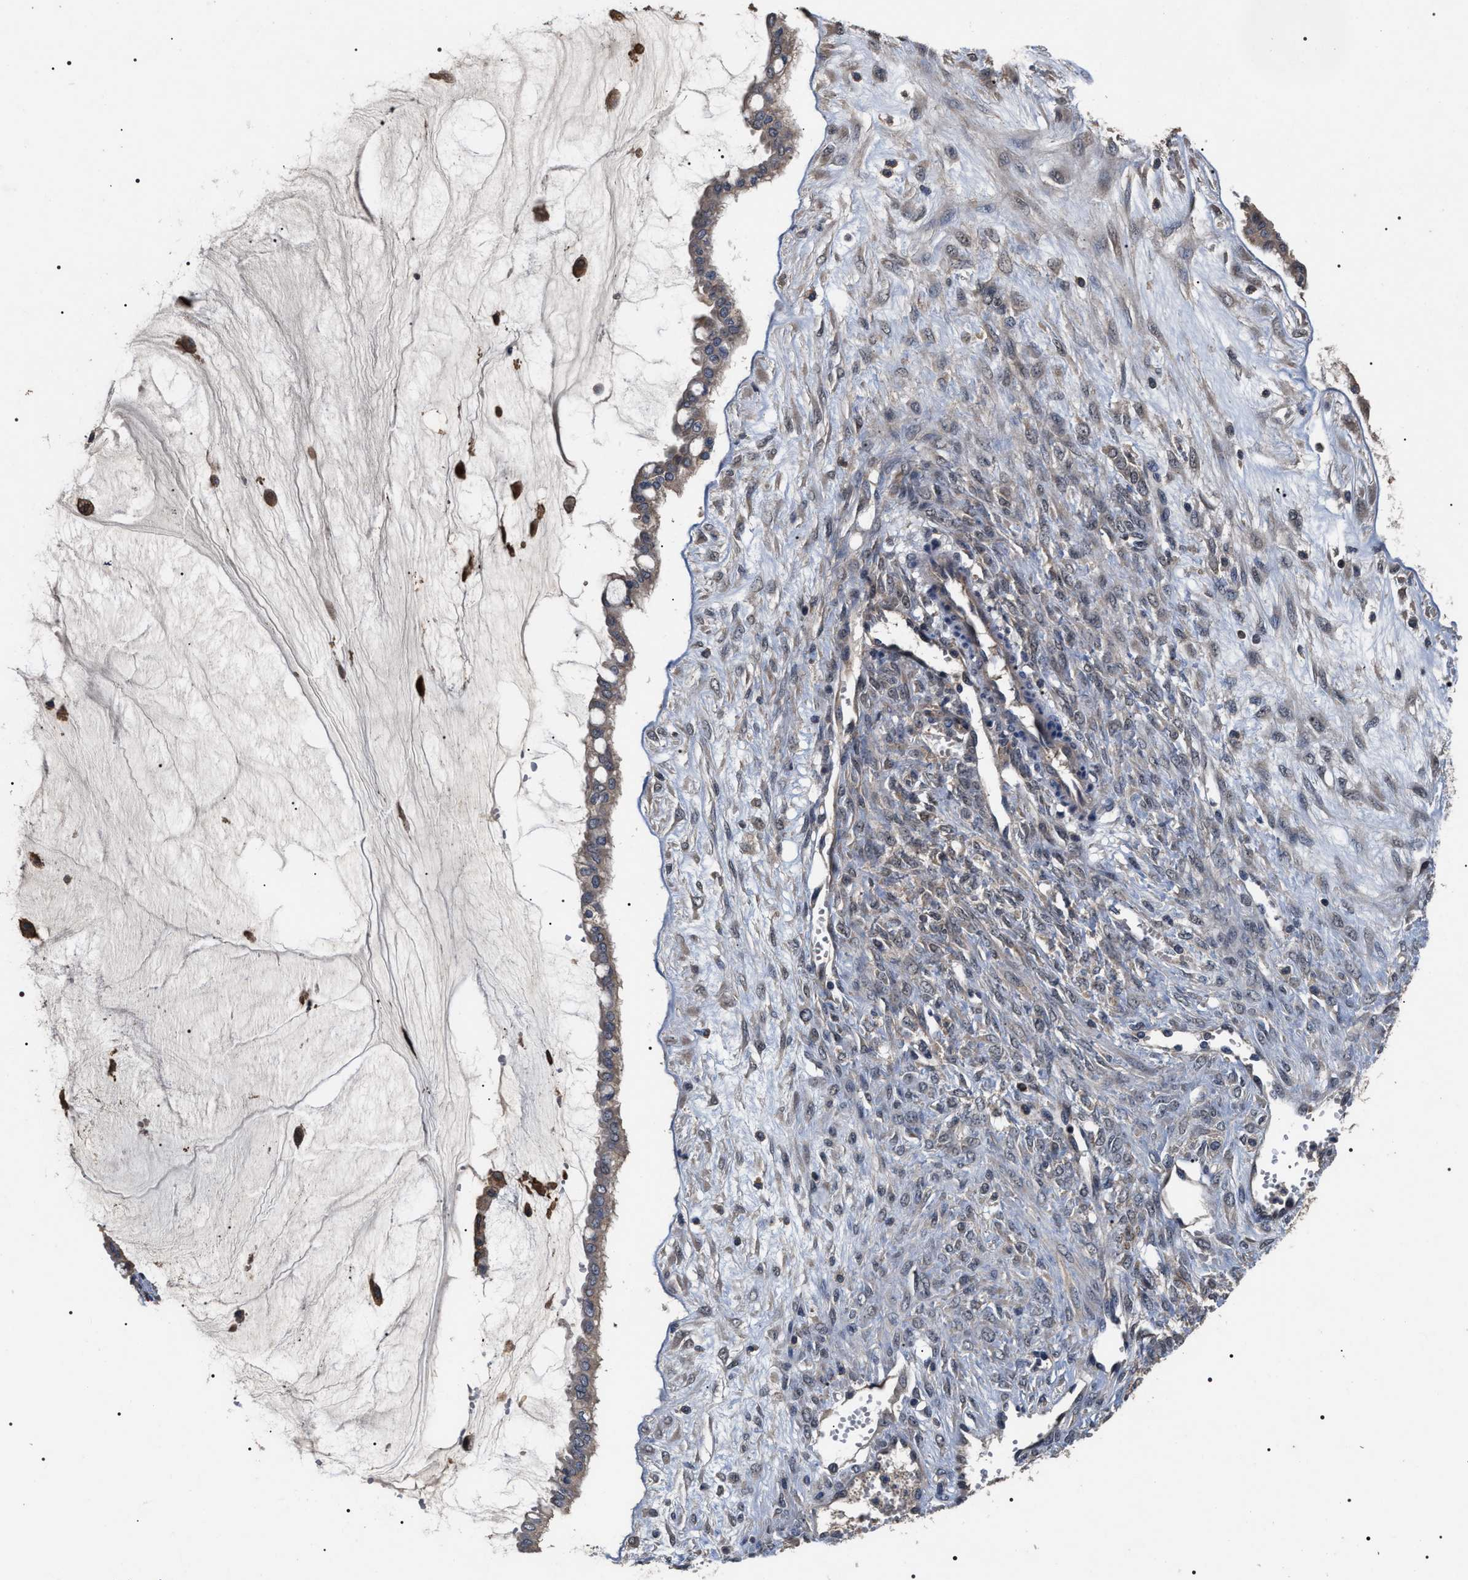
{"staining": {"intensity": "weak", "quantity": "25%-75%", "location": "cytoplasmic/membranous"}, "tissue": "ovarian cancer", "cell_type": "Tumor cells", "image_type": "cancer", "snomed": [{"axis": "morphology", "description": "Cystadenocarcinoma, mucinous, NOS"}, {"axis": "topography", "description": "Ovary"}], "caption": "DAB immunohistochemical staining of mucinous cystadenocarcinoma (ovarian) displays weak cytoplasmic/membranous protein positivity in approximately 25%-75% of tumor cells.", "gene": "UPF3A", "patient": {"sex": "female", "age": 73}}